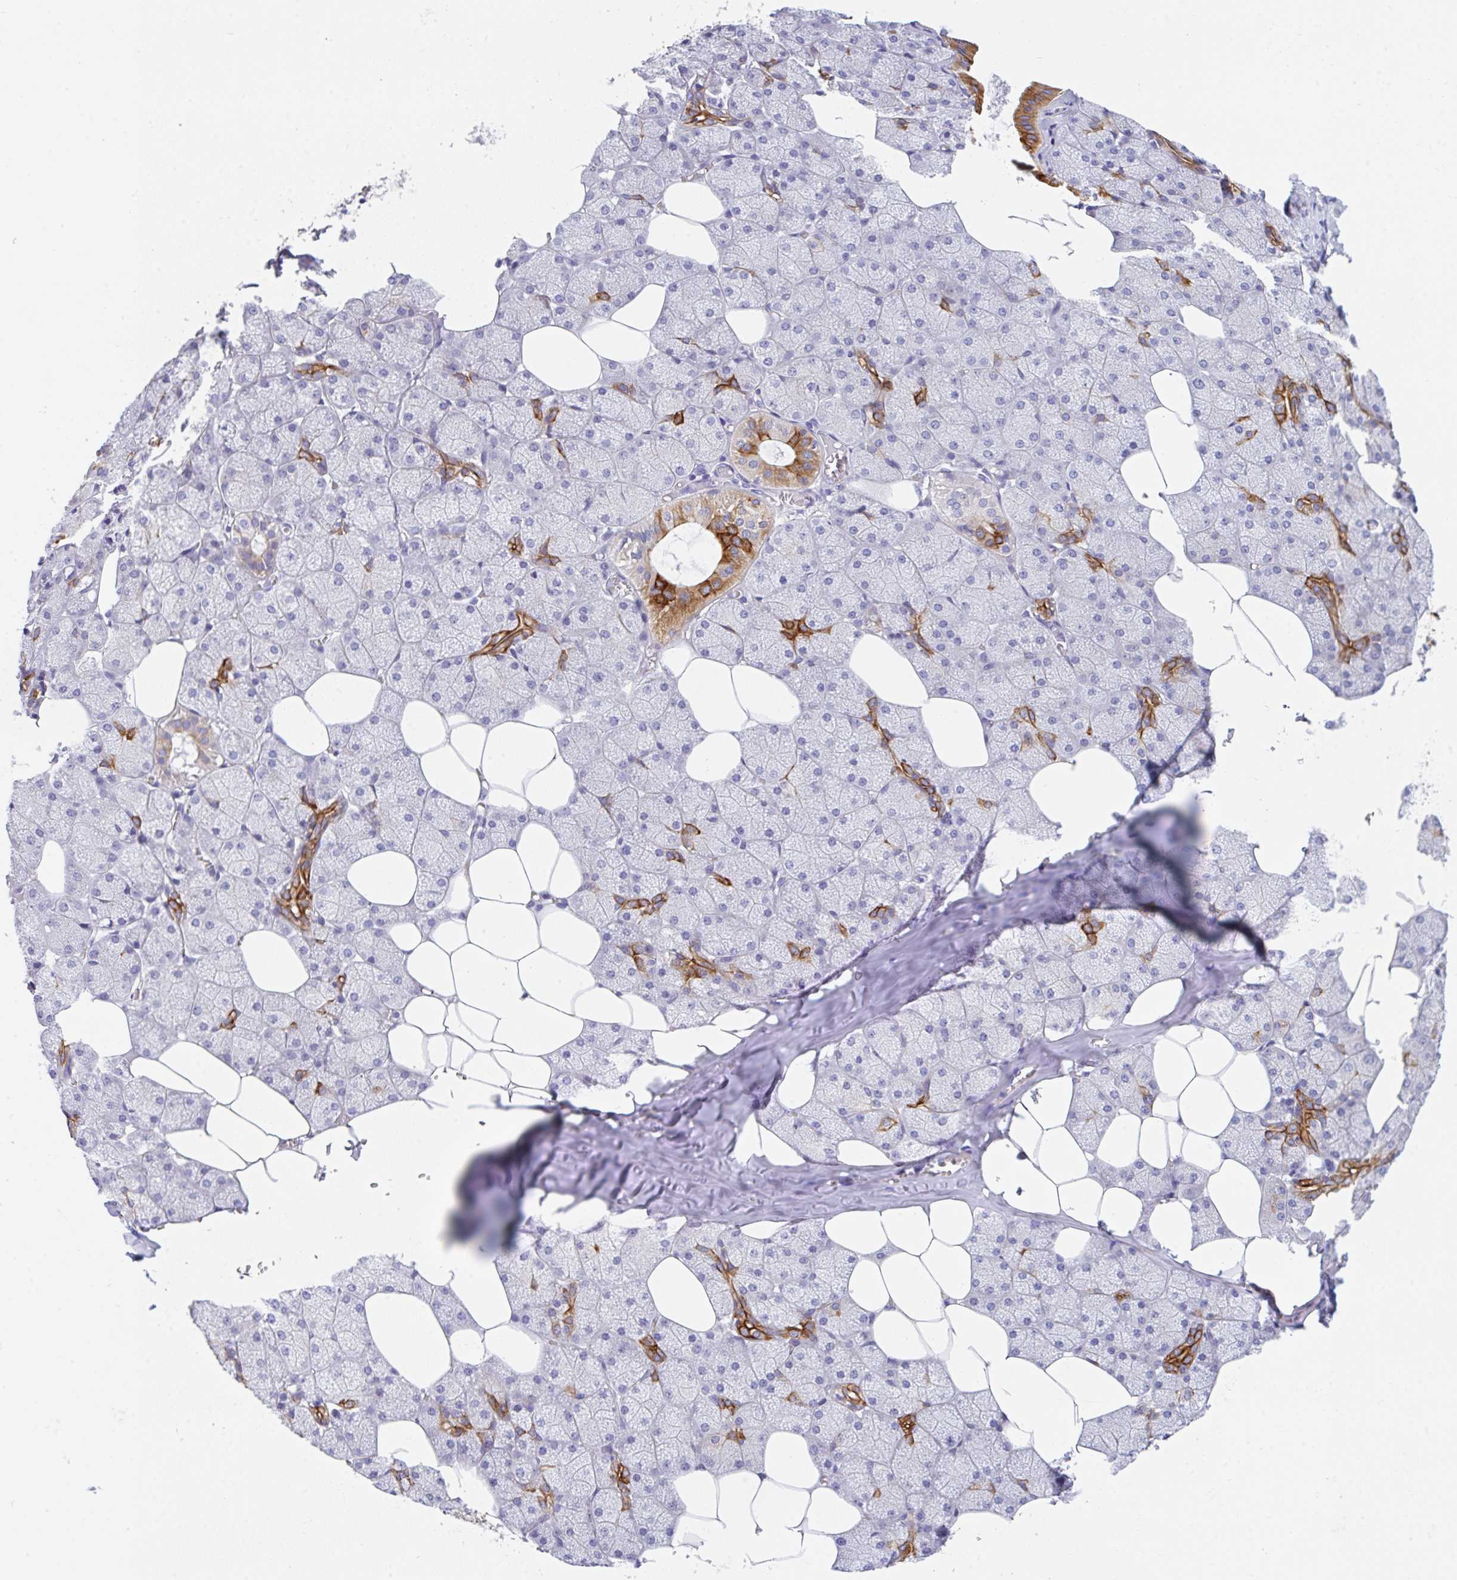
{"staining": {"intensity": "strong", "quantity": "25%-75%", "location": "cytoplasmic/membranous"}, "tissue": "salivary gland", "cell_type": "Glandular cells", "image_type": "normal", "snomed": [{"axis": "morphology", "description": "Normal tissue, NOS"}, {"axis": "topography", "description": "Salivary gland"}, {"axis": "topography", "description": "Peripheral nerve tissue"}], "caption": "Protein expression analysis of benign salivary gland shows strong cytoplasmic/membranous staining in about 25%-75% of glandular cells.", "gene": "TRAF4", "patient": {"sex": "male", "age": 38}}